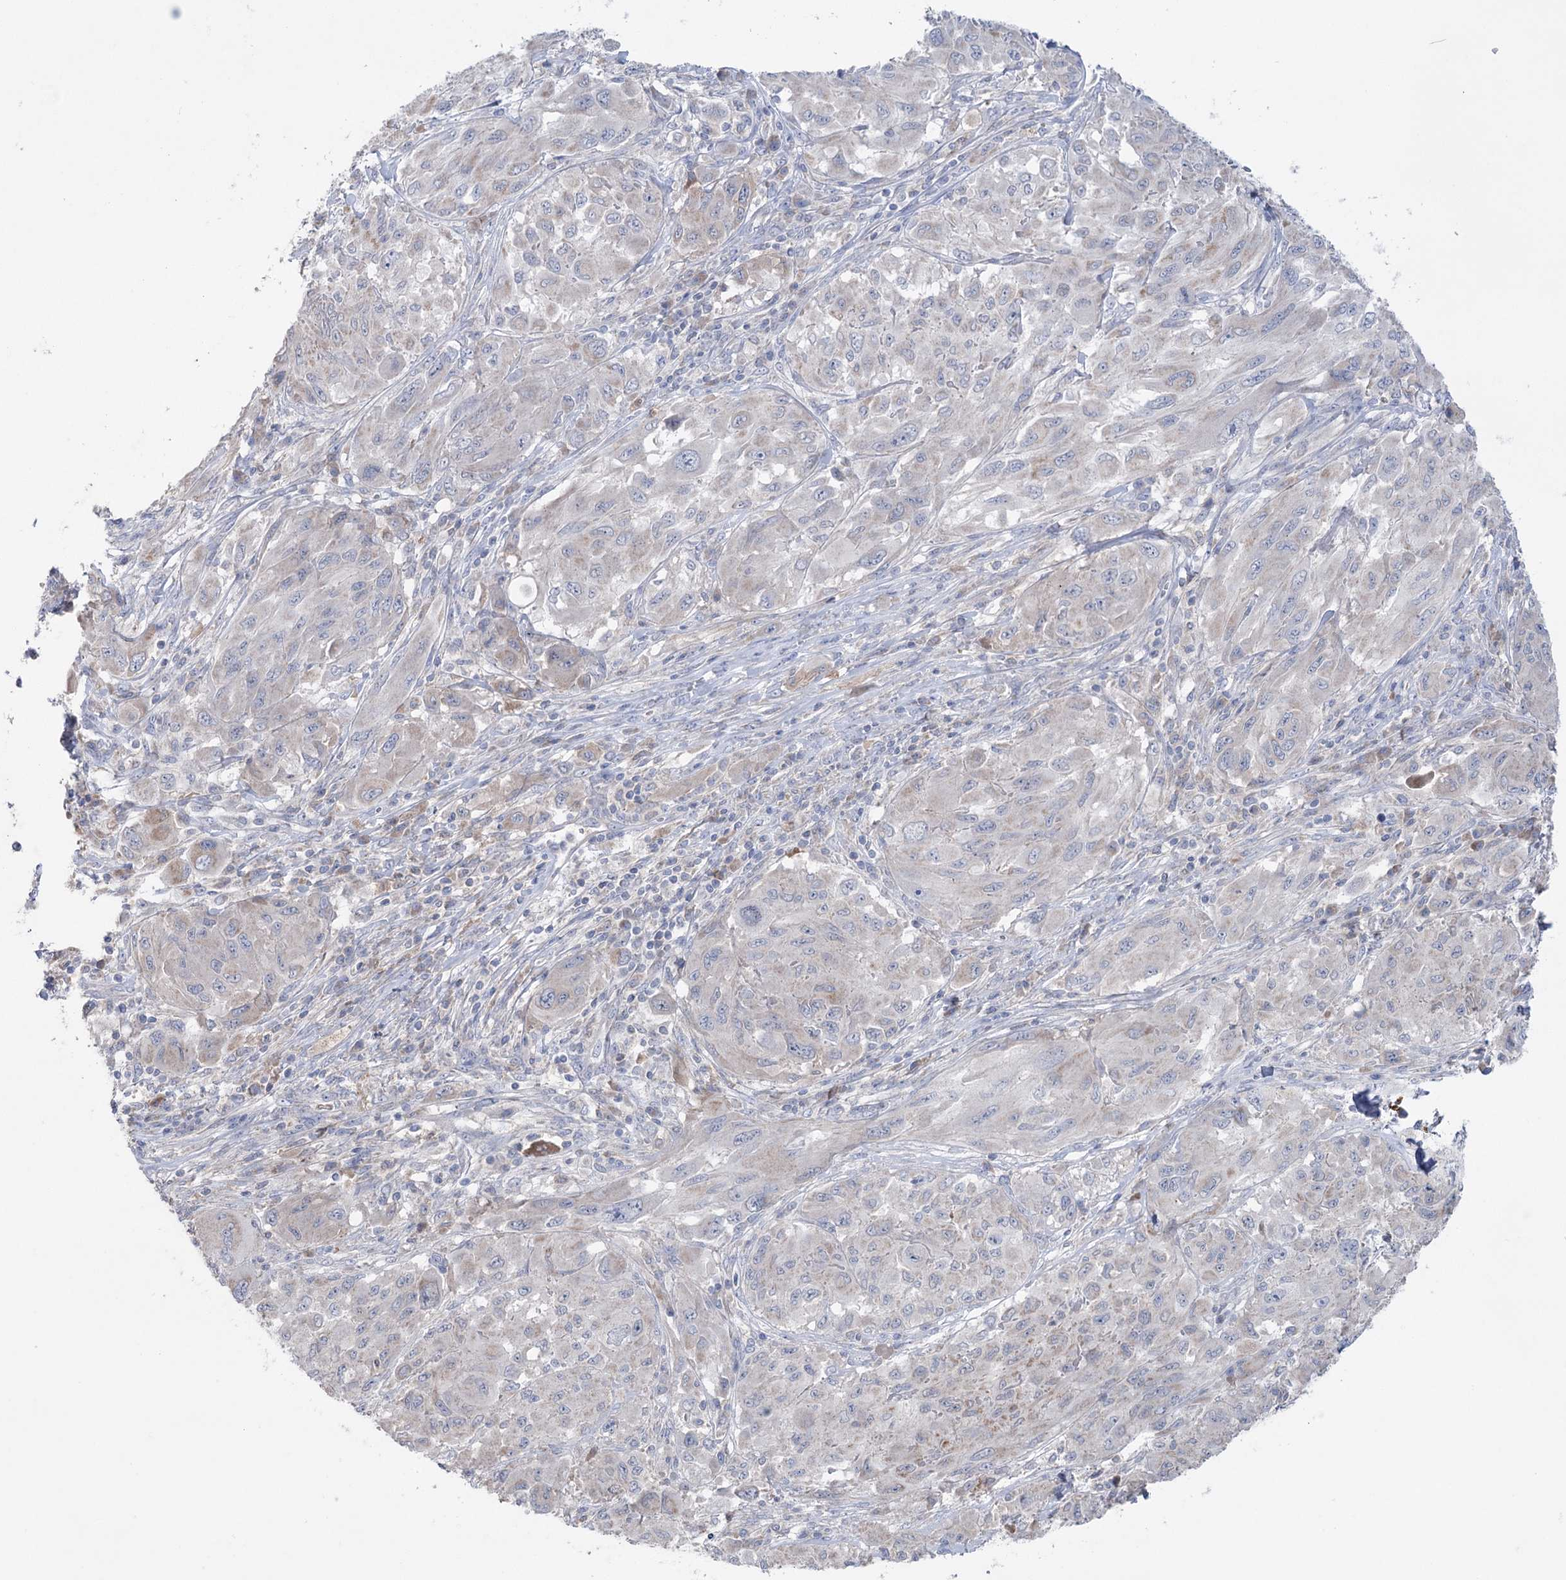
{"staining": {"intensity": "negative", "quantity": "none", "location": "none"}, "tissue": "melanoma", "cell_type": "Tumor cells", "image_type": "cancer", "snomed": [{"axis": "morphology", "description": "Malignant melanoma, NOS"}, {"axis": "topography", "description": "Skin"}], "caption": "Immunohistochemistry micrograph of neoplastic tissue: melanoma stained with DAB reveals no significant protein expression in tumor cells.", "gene": "MTCH2", "patient": {"sex": "female", "age": 91}}